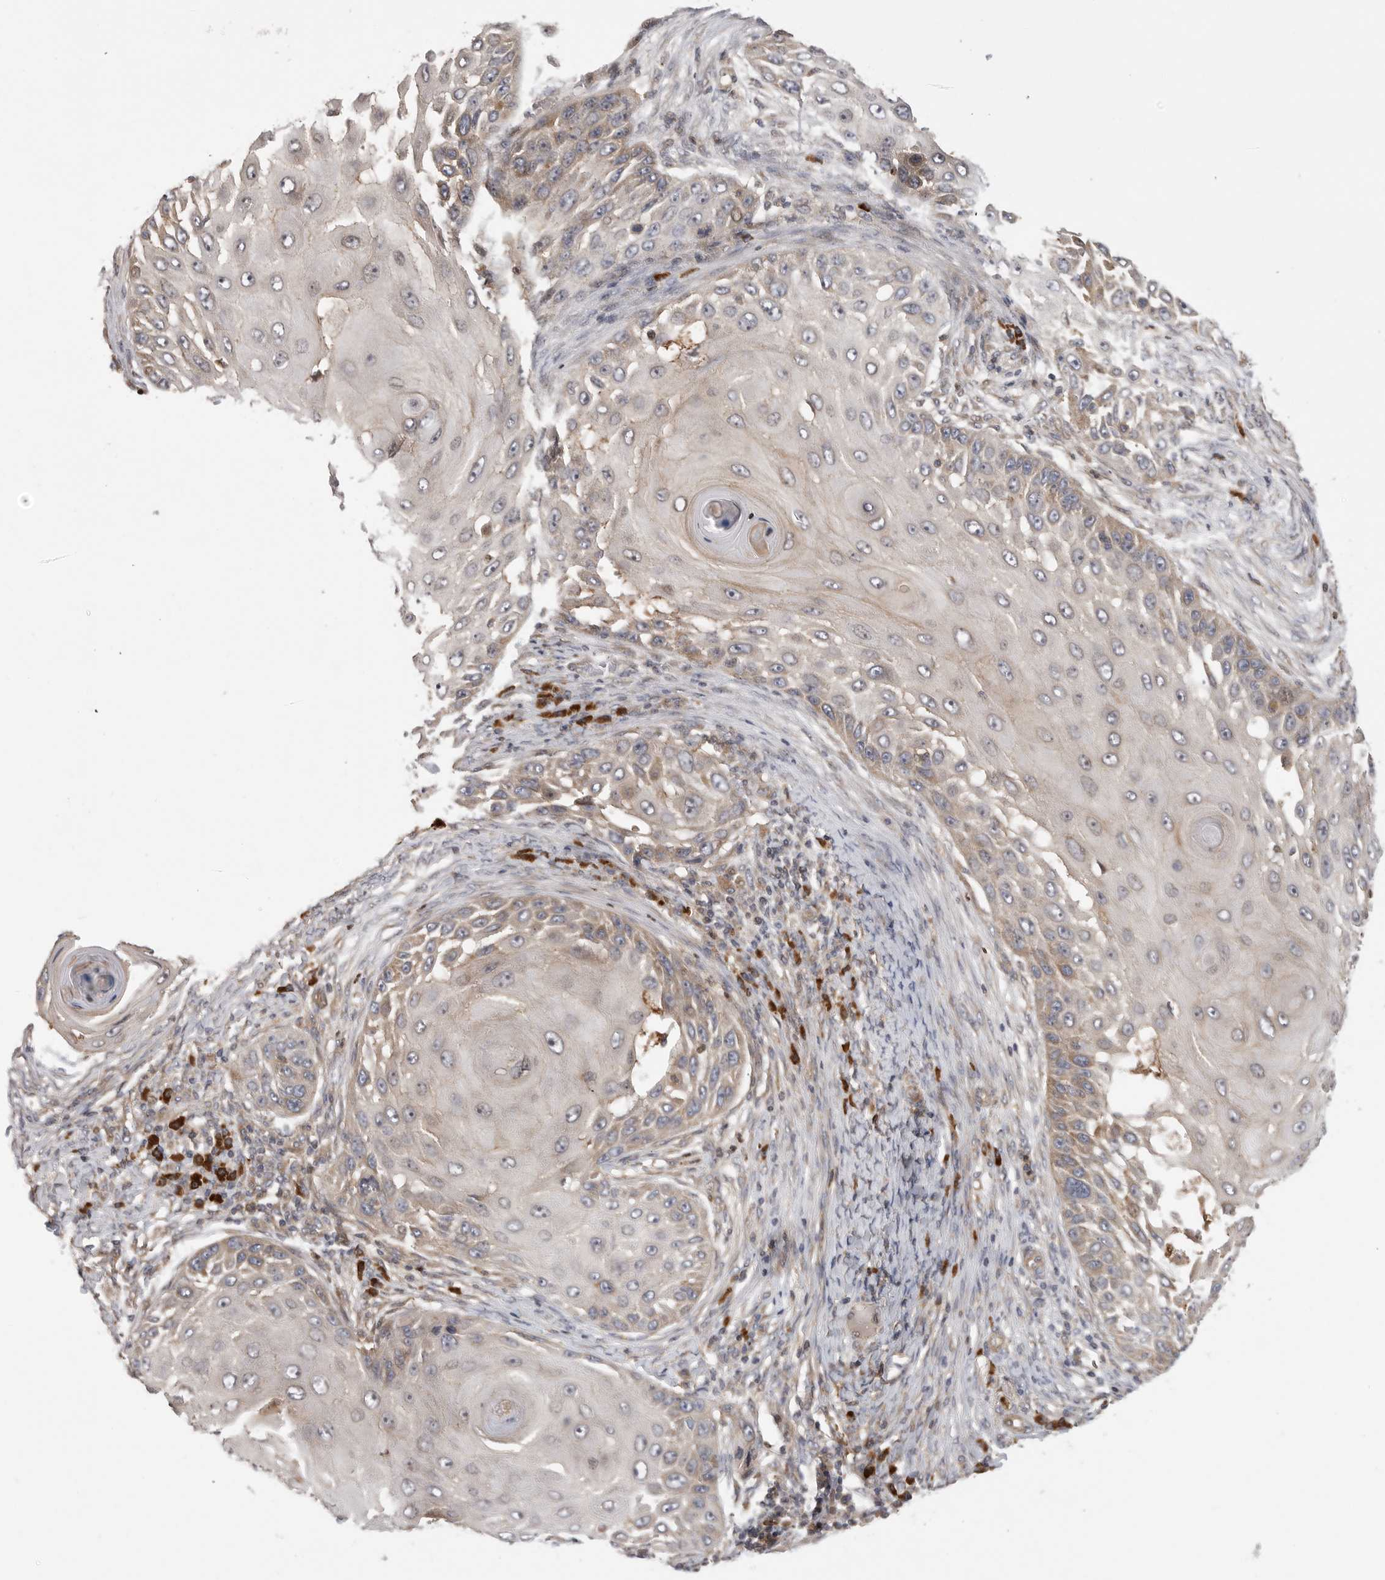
{"staining": {"intensity": "negative", "quantity": "none", "location": "none"}, "tissue": "skin cancer", "cell_type": "Tumor cells", "image_type": "cancer", "snomed": [{"axis": "morphology", "description": "Squamous cell carcinoma, NOS"}, {"axis": "topography", "description": "Skin"}], "caption": "Tumor cells are negative for protein expression in human skin cancer.", "gene": "OXR1", "patient": {"sex": "female", "age": 44}}